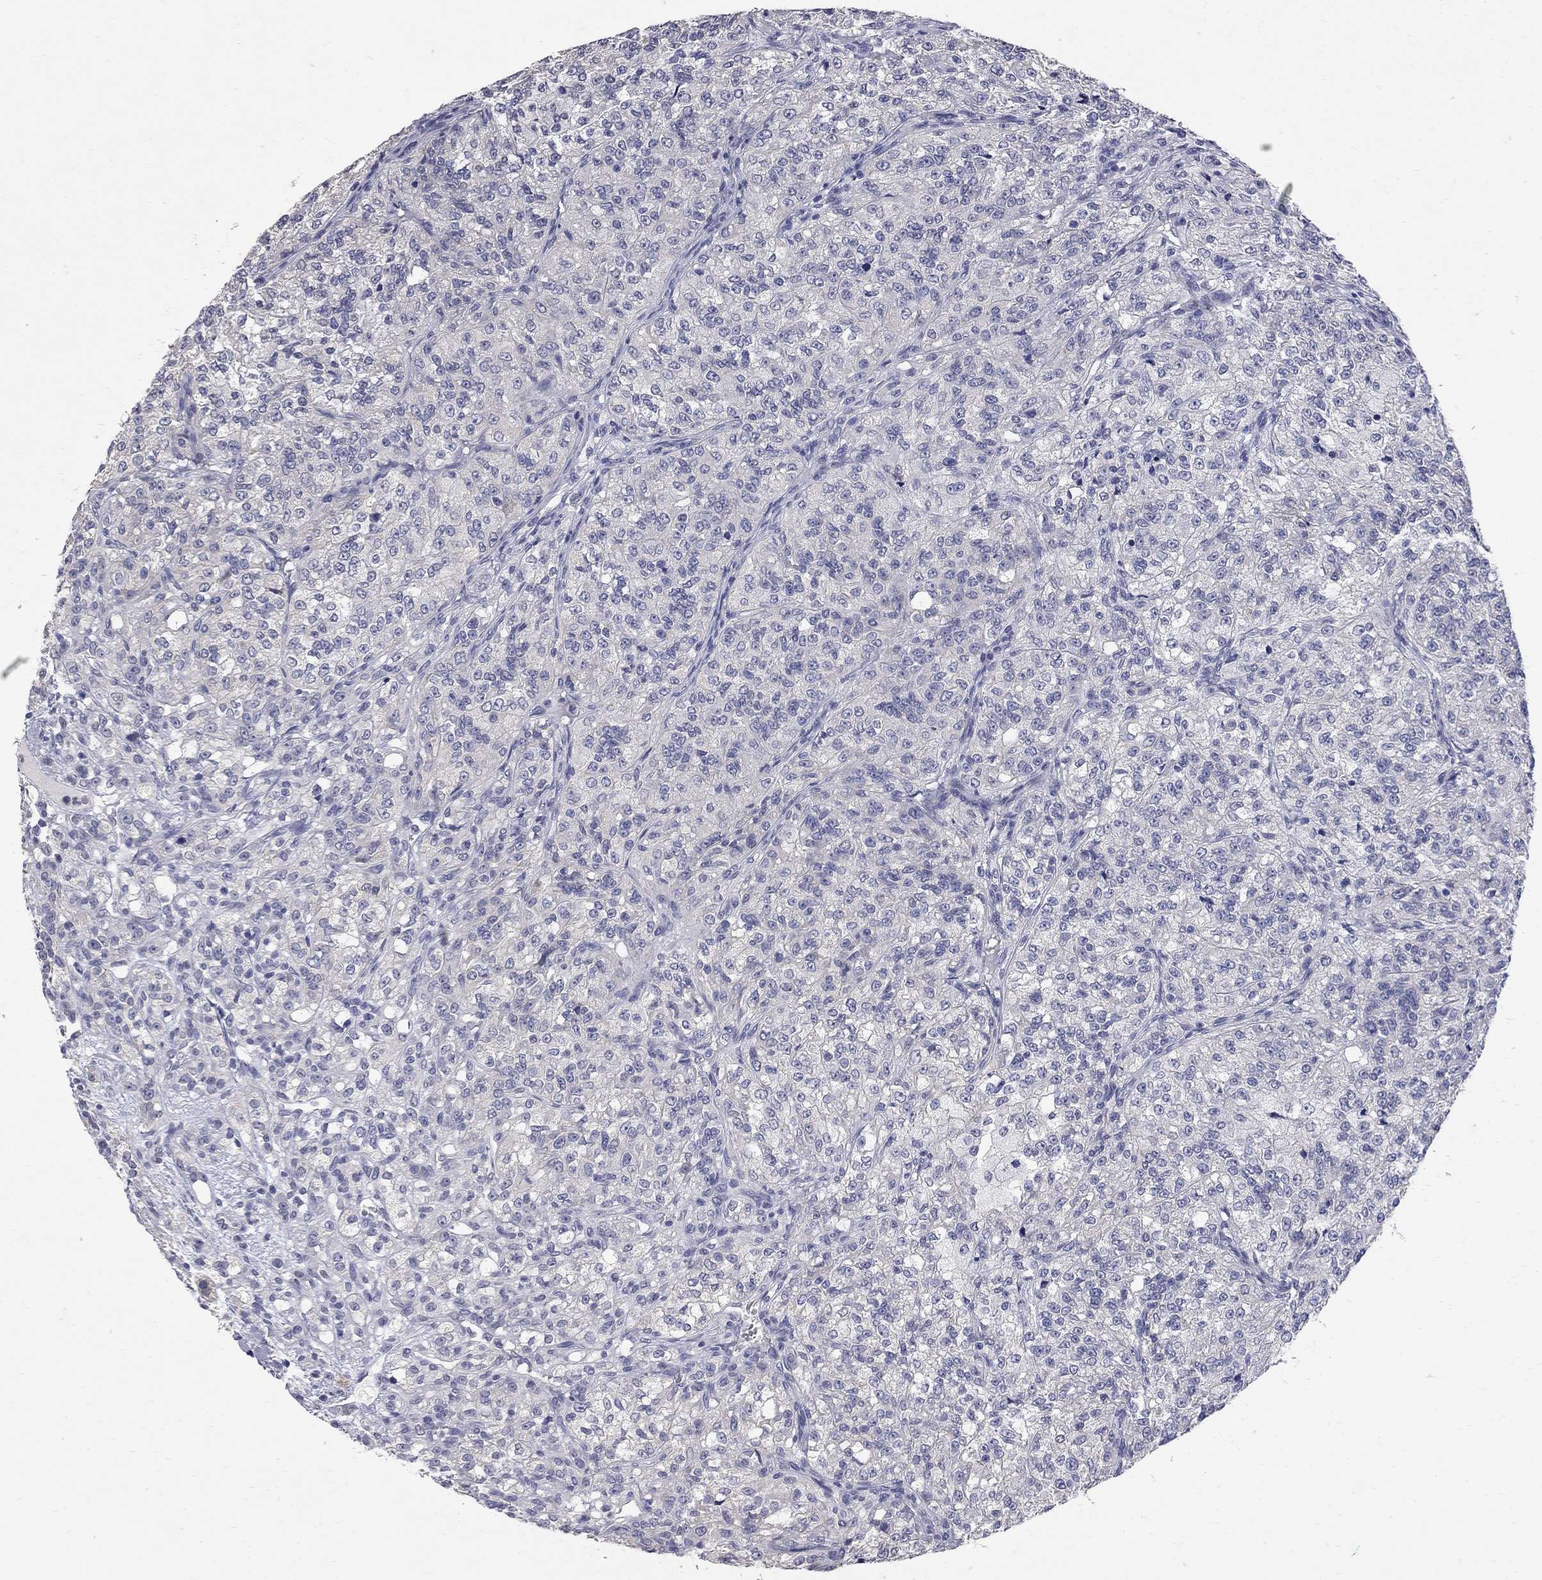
{"staining": {"intensity": "negative", "quantity": "none", "location": "none"}, "tissue": "renal cancer", "cell_type": "Tumor cells", "image_type": "cancer", "snomed": [{"axis": "morphology", "description": "Adenocarcinoma, NOS"}, {"axis": "topography", "description": "Kidney"}], "caption": "This is an IHC histopathology image of renal cancer. There is no staining in tumor cells.", "gene": "NOS2", "patient": {"sex": "female", "age": 63}}